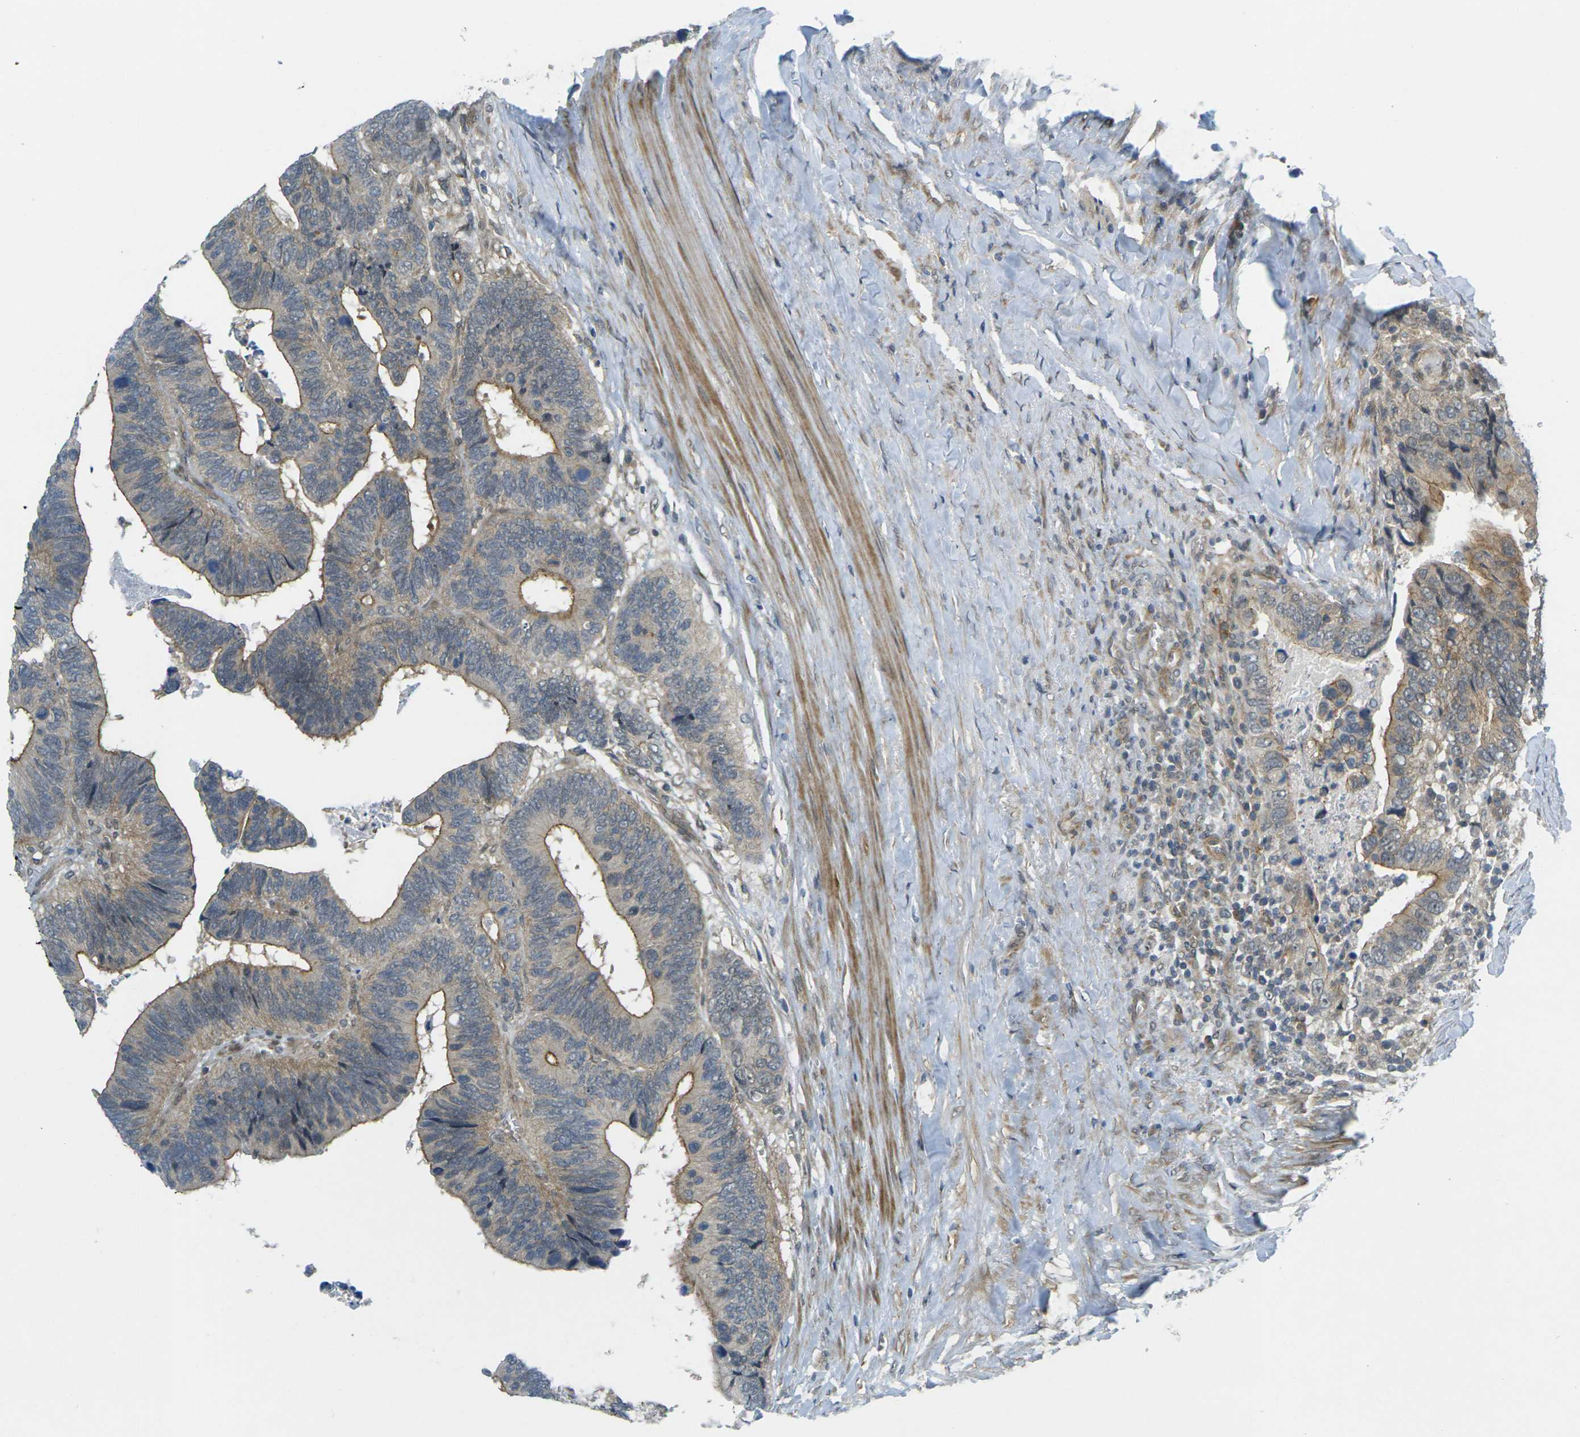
{"staining": {"intensity": "moderate", "quantity": "25%-75%", "location": "cytoplasmic/membranous"}, "tissue": "colorectal cancer", "cell_type": "Tumor cells", "image_type": "cancer", "snomed": [{"axis": "morphology", "description": "Adenocarcinoma, NOS"}, {"axis": "topography", "description": "Colon"}], "caption": "About 25%-75% of tumor cells in colorectal adenocarcinoma display moderate cytoplasmic/membranous protein expression as visualized by brown immunohistochemical staining.", "gene": "KCTD10", "patient": {"sex": "male", "age": 72}}